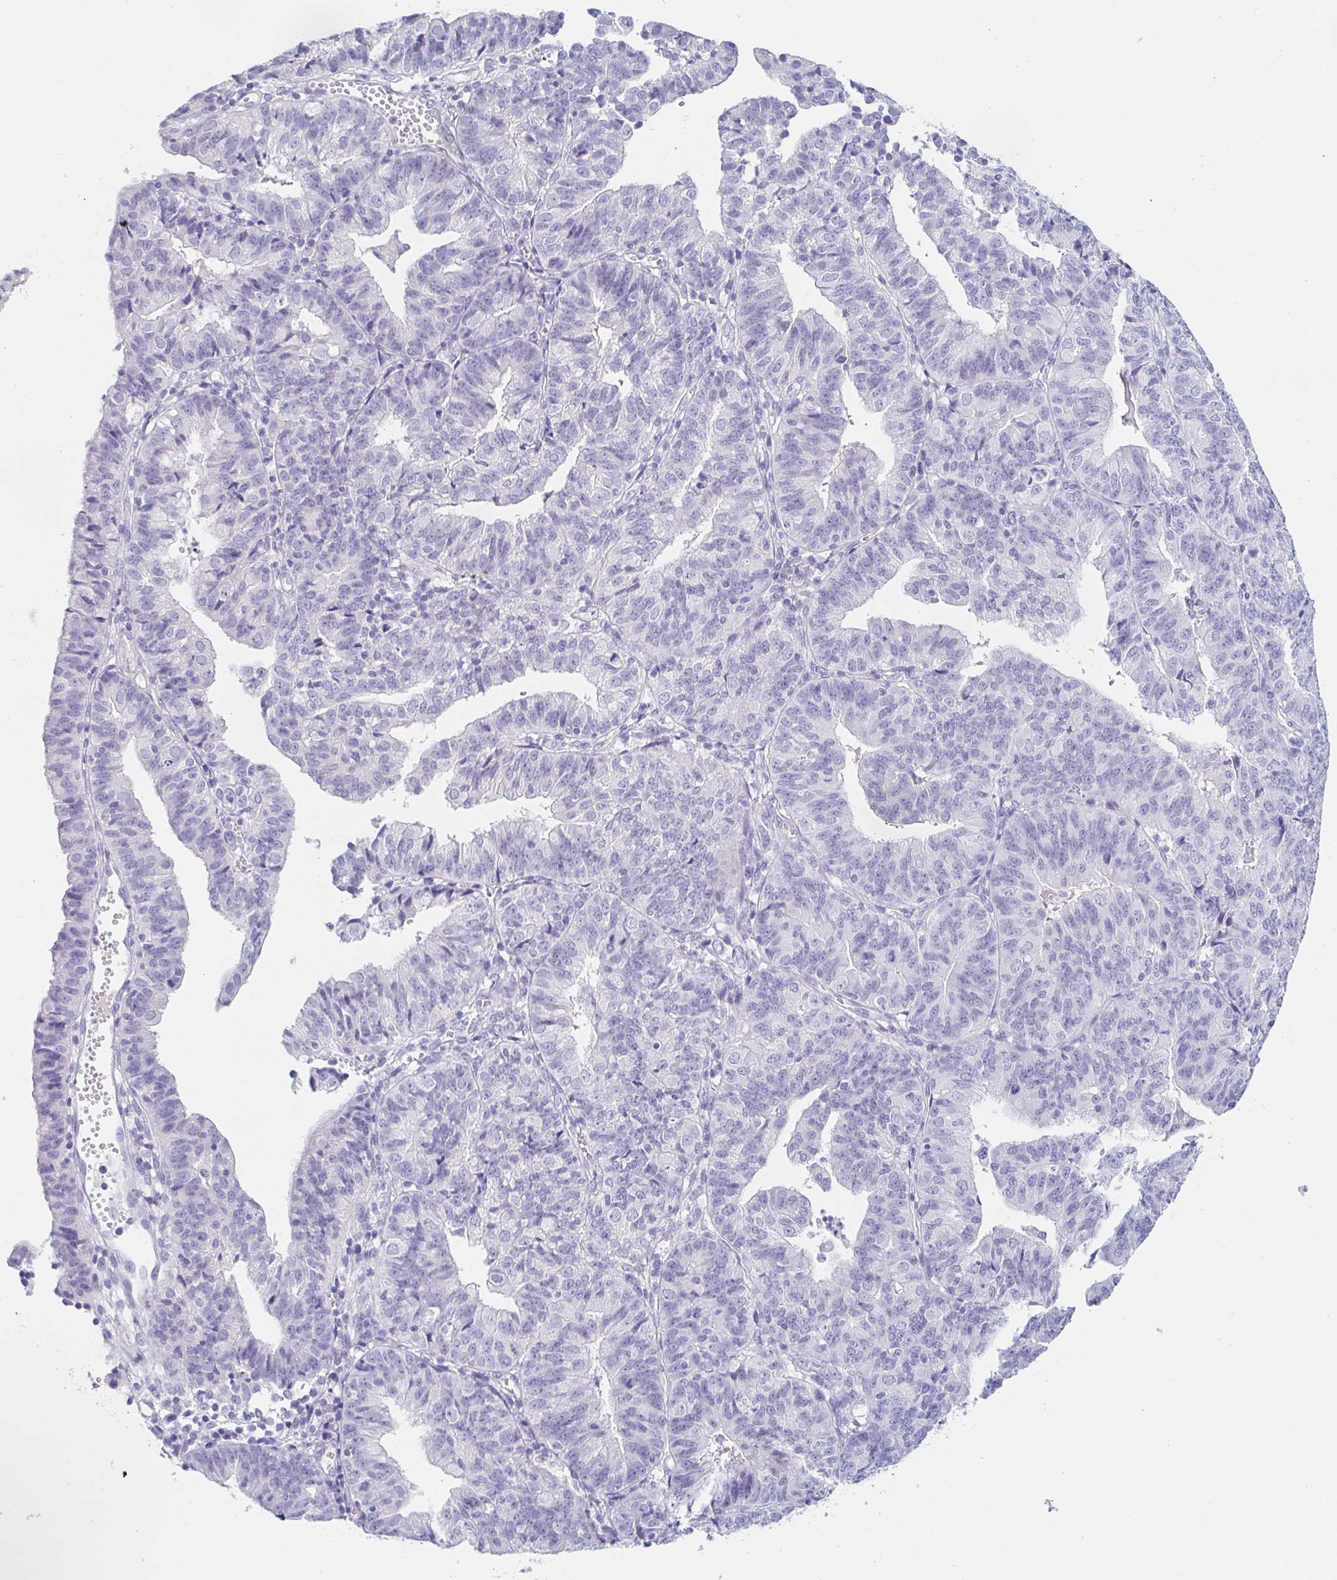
{"staining": {"intensity": "negative", "quantity": "none", "location": "none"}, "tissue": "endometrial cancer", "cell_type": "Tumor cells", "image_type": "cancer", "snomed": [{"axis": "morphology", "description": "Adenocarcinoma, NOS"}, {"axis": "topography", "description": "Endometrium"}], "caption": "Immunohistochemical staining of endometrial adenocarcinoma demonstrates no significant staining in tumor cells.", "gene": "TEX44", "patient": {"sex": "female", "age": 56}}